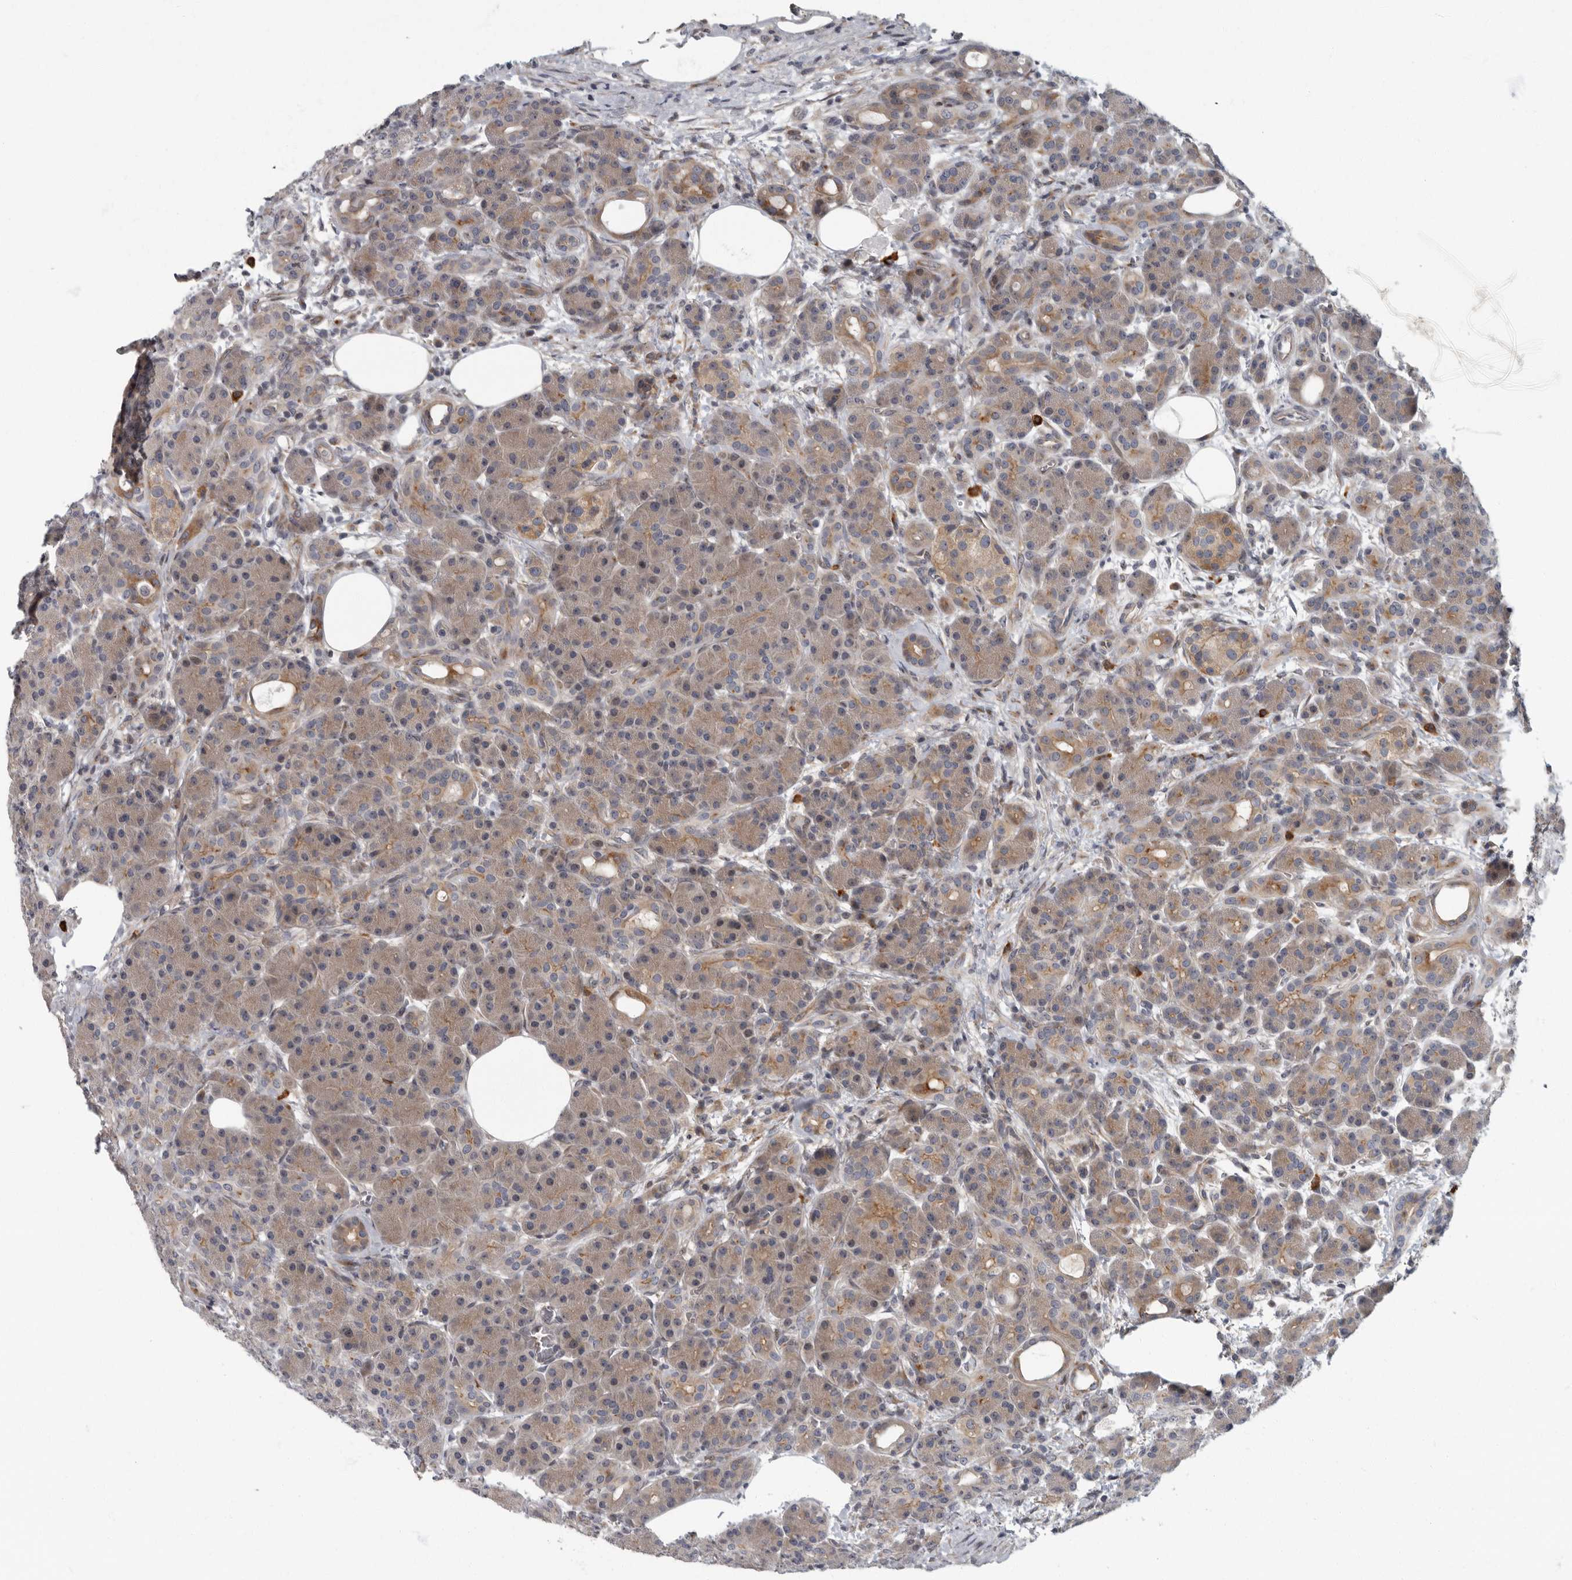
{"staining": {"intensity": "moderate", "quantity": ">75%", "location": "cytoplasmic/membranous"}, "tissue": "pancreas", "cell_type": "Exocrine glandular cells", "image_type": "normal", "snomed": [{"axis": "morphology", "description": "Normal tissue, NOS"}, {"axis": "topography", "description": "Pancreas"}], "caption": "A brown stain highlights moderate cytoplasmic/membranous staining of a protein in exocrine glandular cells of normal pancreas.", "gene": "PDCD11", "patient": {"sex": "male", "age": 63}}